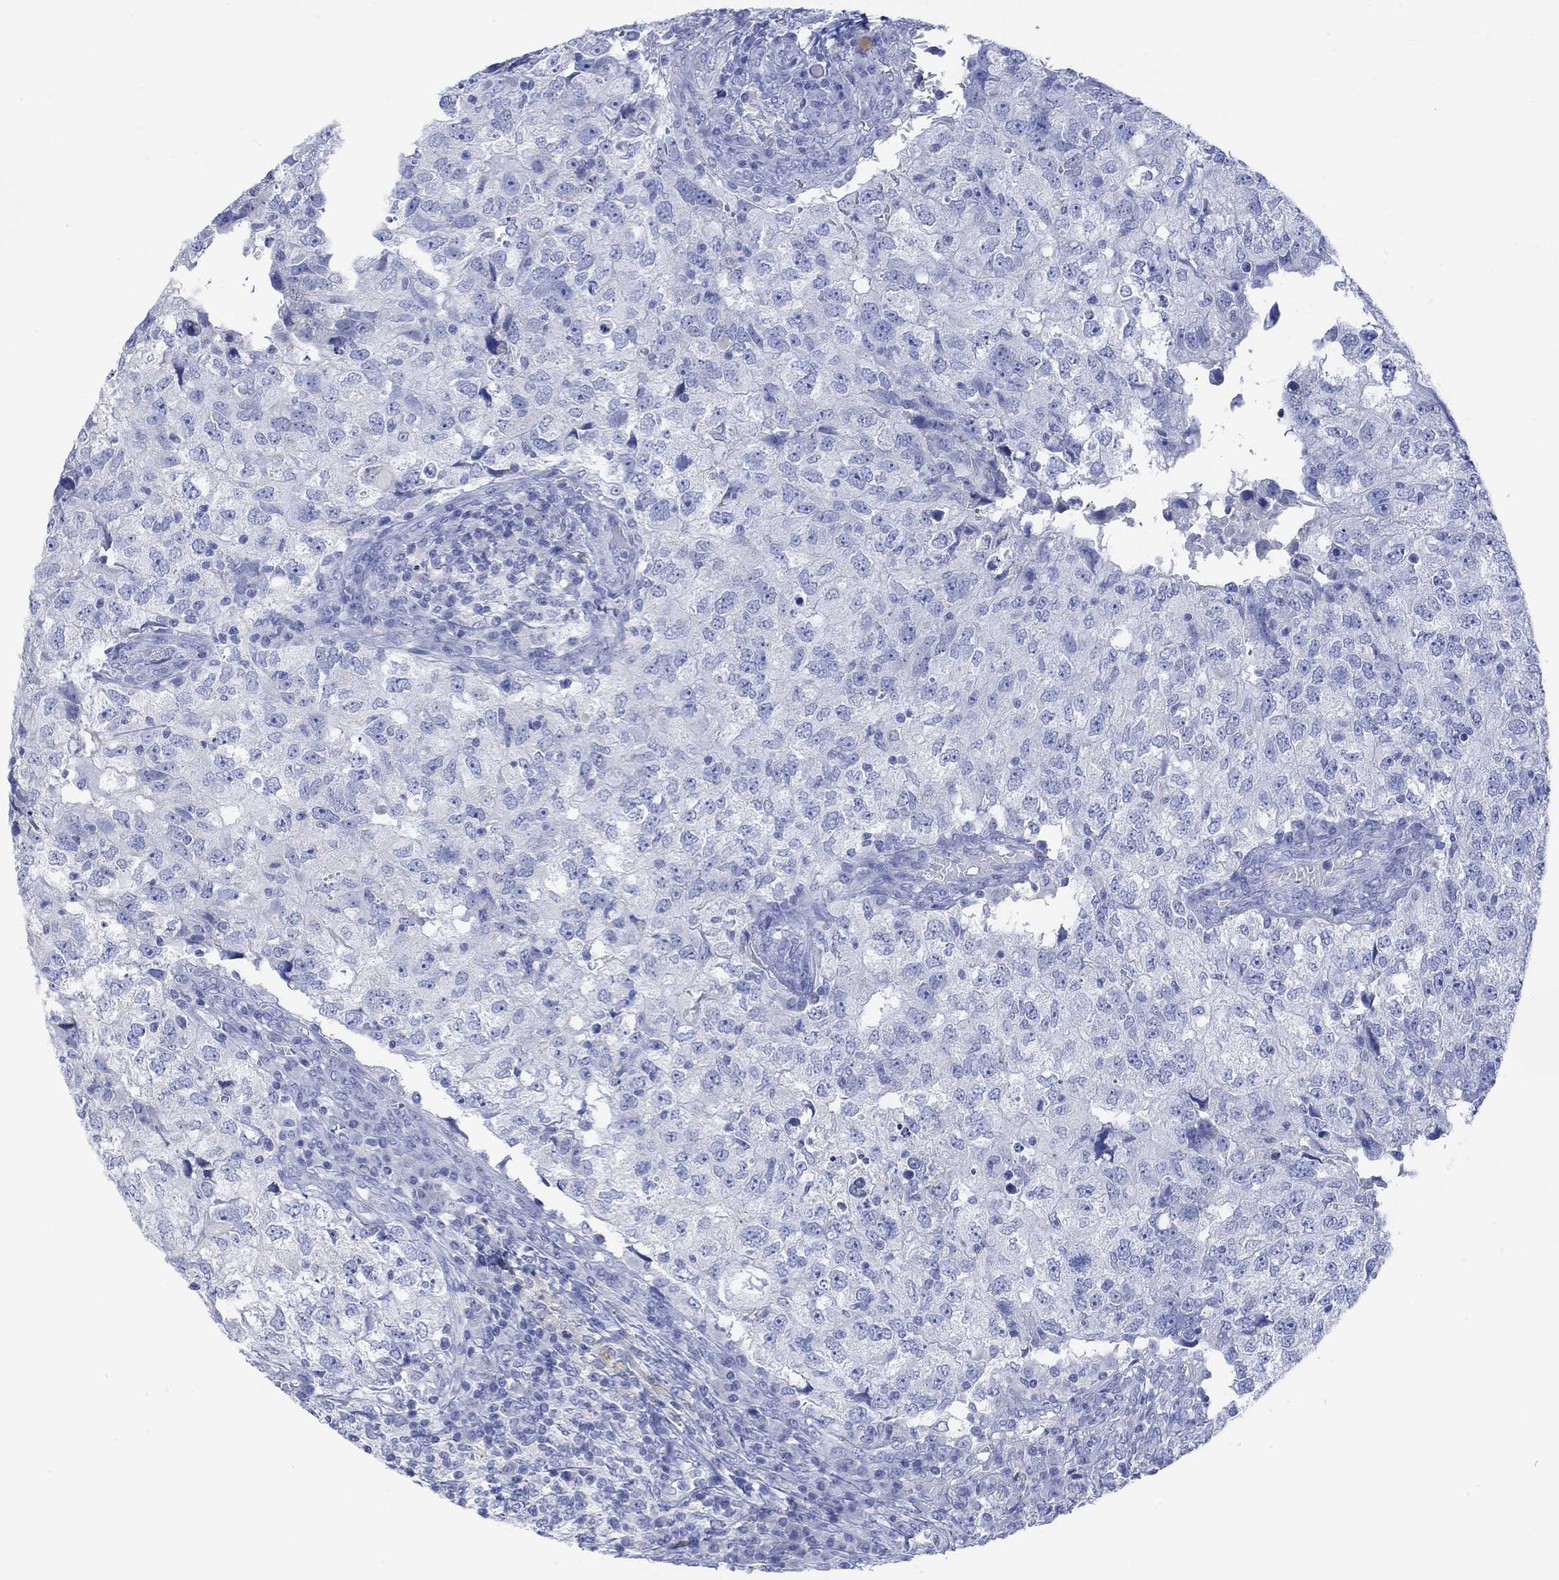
{"staining": {"intensity": "negative", "quantity": "none", "location": "none"}, "tissue": "breast cancer", "cell_type": "Tumor cells", "image_type": "cancer", "snomed": [{"axis": "morphology", "description": "Duct carcinoma"}, {"axis": "topography", "description": "Breast"}], "caption": "Immunohistochemistry image of human breast cancer (invasive ductal carcinoma) stained for a protein (brown), which demonstrates no expression in tumor cells. (Brightfield microscopy of DAB IHC at high magnification).", "gene": "CALCA", "patient": {"sex": "female", "age": 30}}